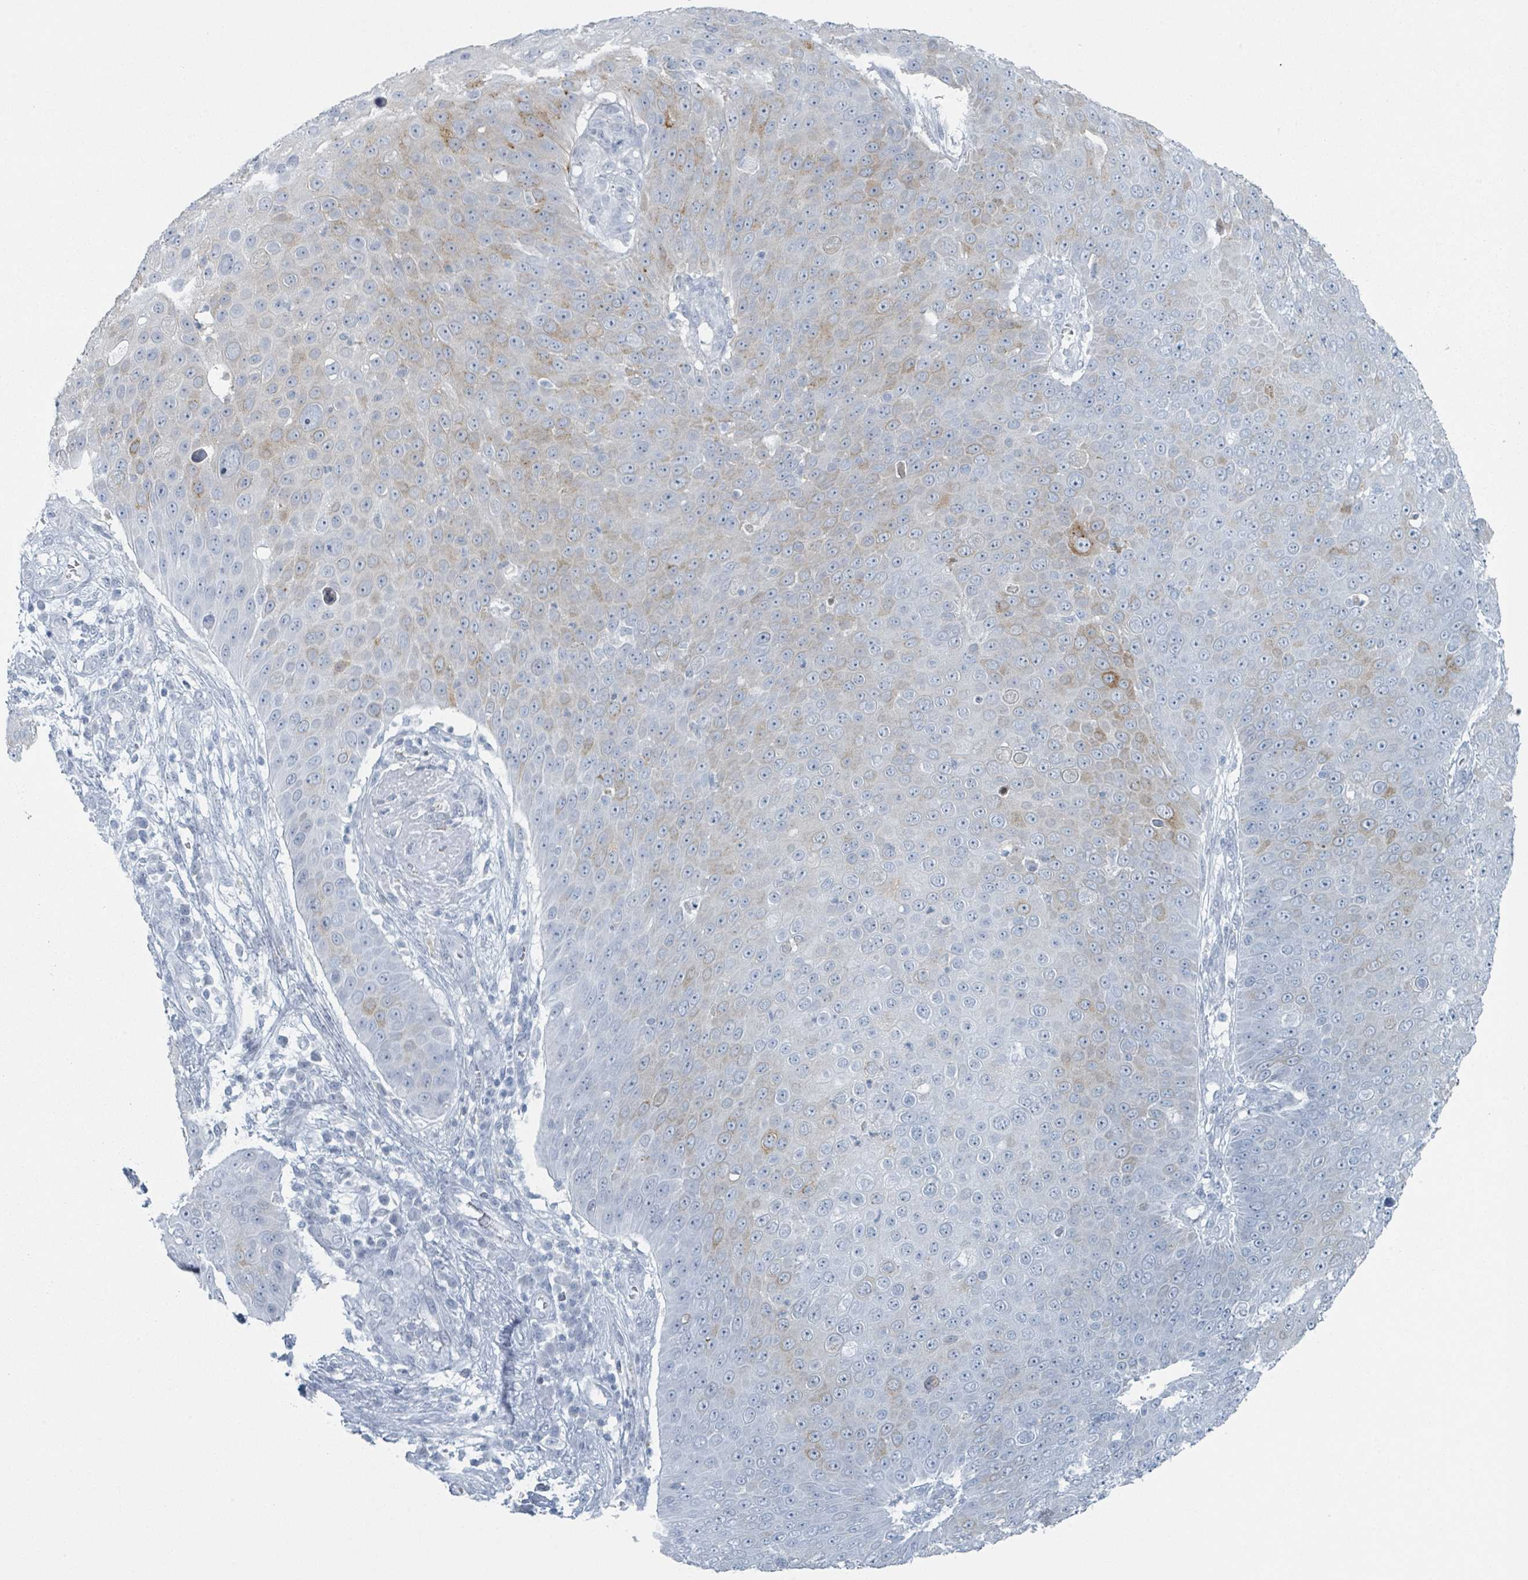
{"staining": {"intensity": "weak", "quantity": "<25%", "location": "cytoplasmic/membranous"}, "tissue": "skin cancer", "cell_type": "Tumor cells", "image_type": "cancer", "snomed": [{"axis": "morphology", "description": "Squamous cell carcinoma, NOS"}, {"axis": "topography", "description": "Skin"}], "caption": "This is an immunohistochemistry histopathology image of human skin squamous cell carcinoma. There is no staining in tumor cells.", "gene": "GPR15LG", "patient": {"sex": "male", "age": 71}}